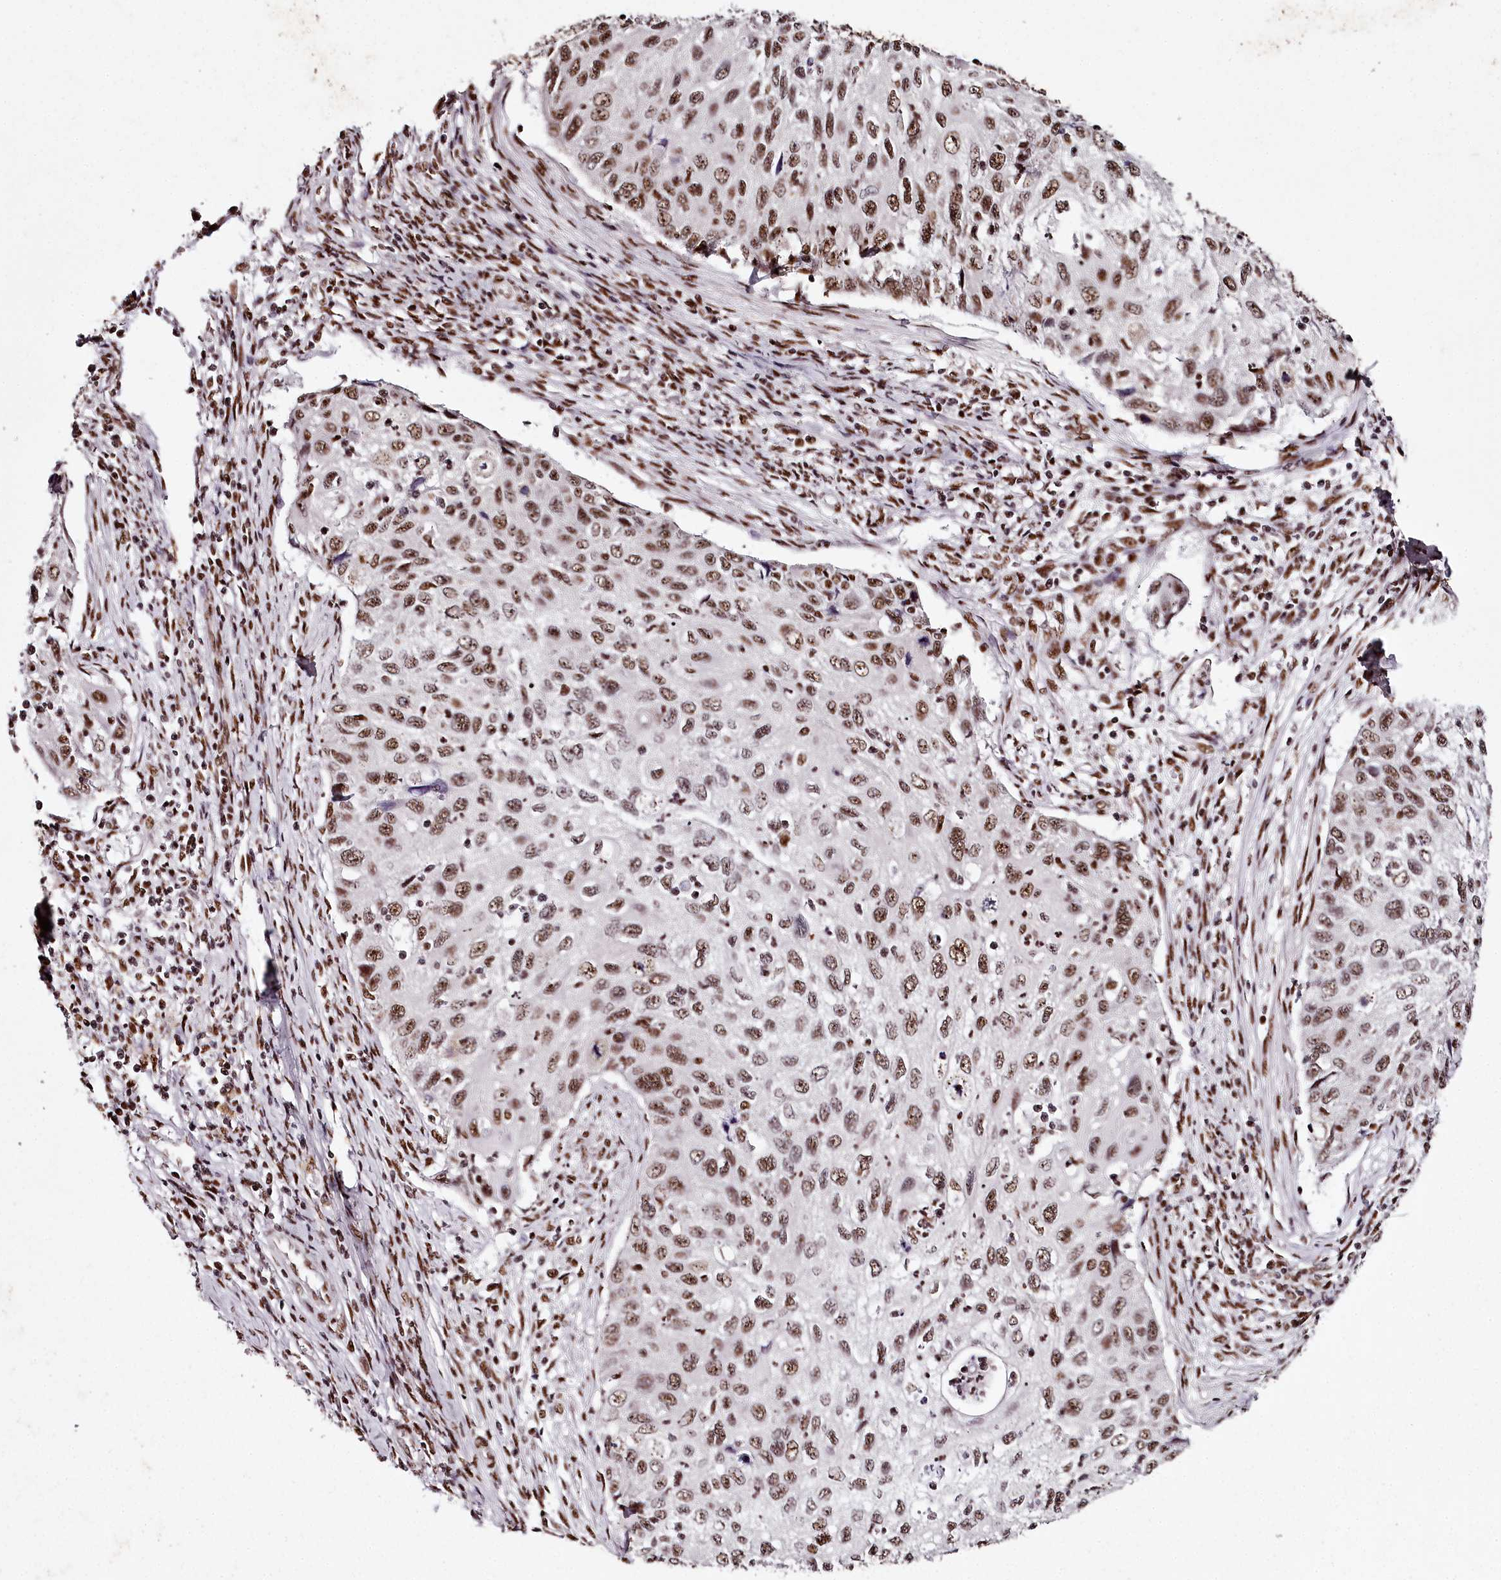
{"staining": {"intensity": "moderate", "quantity": ">75%", "location": "nuclear"}, "tissue": "cervical cancer", "cell_type": "Tumor cells", "image_type": "cancer", "snomed": [{"axis": "morphology", "description": "Squamous cell carcinoma, NOS"}, {"axis": "topography", "description": "Cervix"}], "caption": "An image showing moderate nuclear staining in about >75% of tumor cells in cervical cancer, as visualized by brown immunohistochemical staining.", "gene": "PSPC1", "patient": {"sex": "female", "age": 70}}